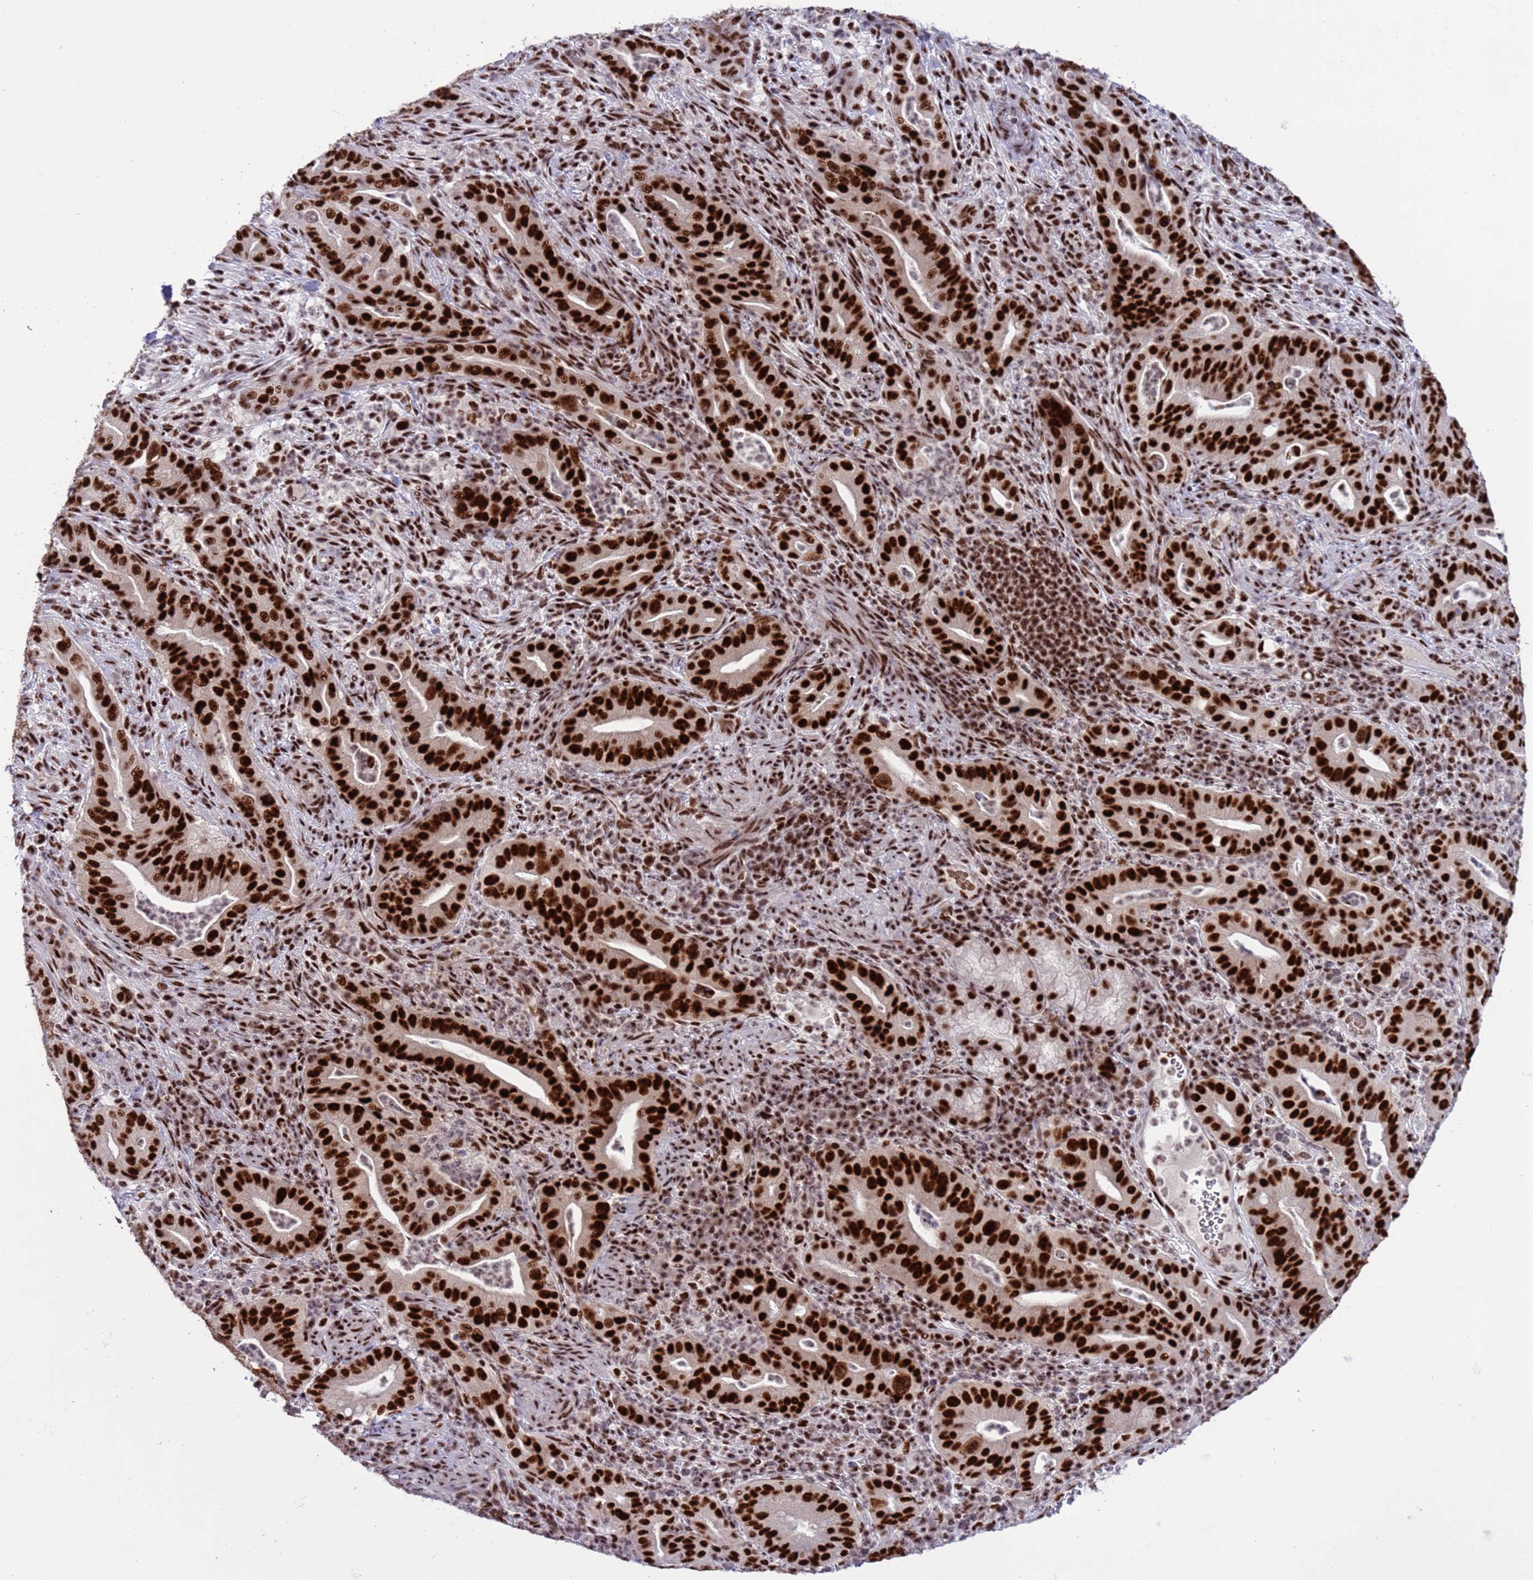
{"staining": {"intensity": "strong", "quantity": ">75%", "location": "nuclear"}, "tissue": "pancreatic cancer", "cell_type": "Tumor cells", "image_type": "cancer", "snomed": [{"axis": "morphology", "description": "Adenocarcinoma, NOS"}, {"axis": "topography", "description": "Pancreas"}], "caption": "This is an image of immunohistochemistry staining of adenocarcinoma (pancreatic), which shows strong expression in the nuclear of tumor cells.", "gene": "THOC2", "patient": {"sex": "male", "age": 71}}